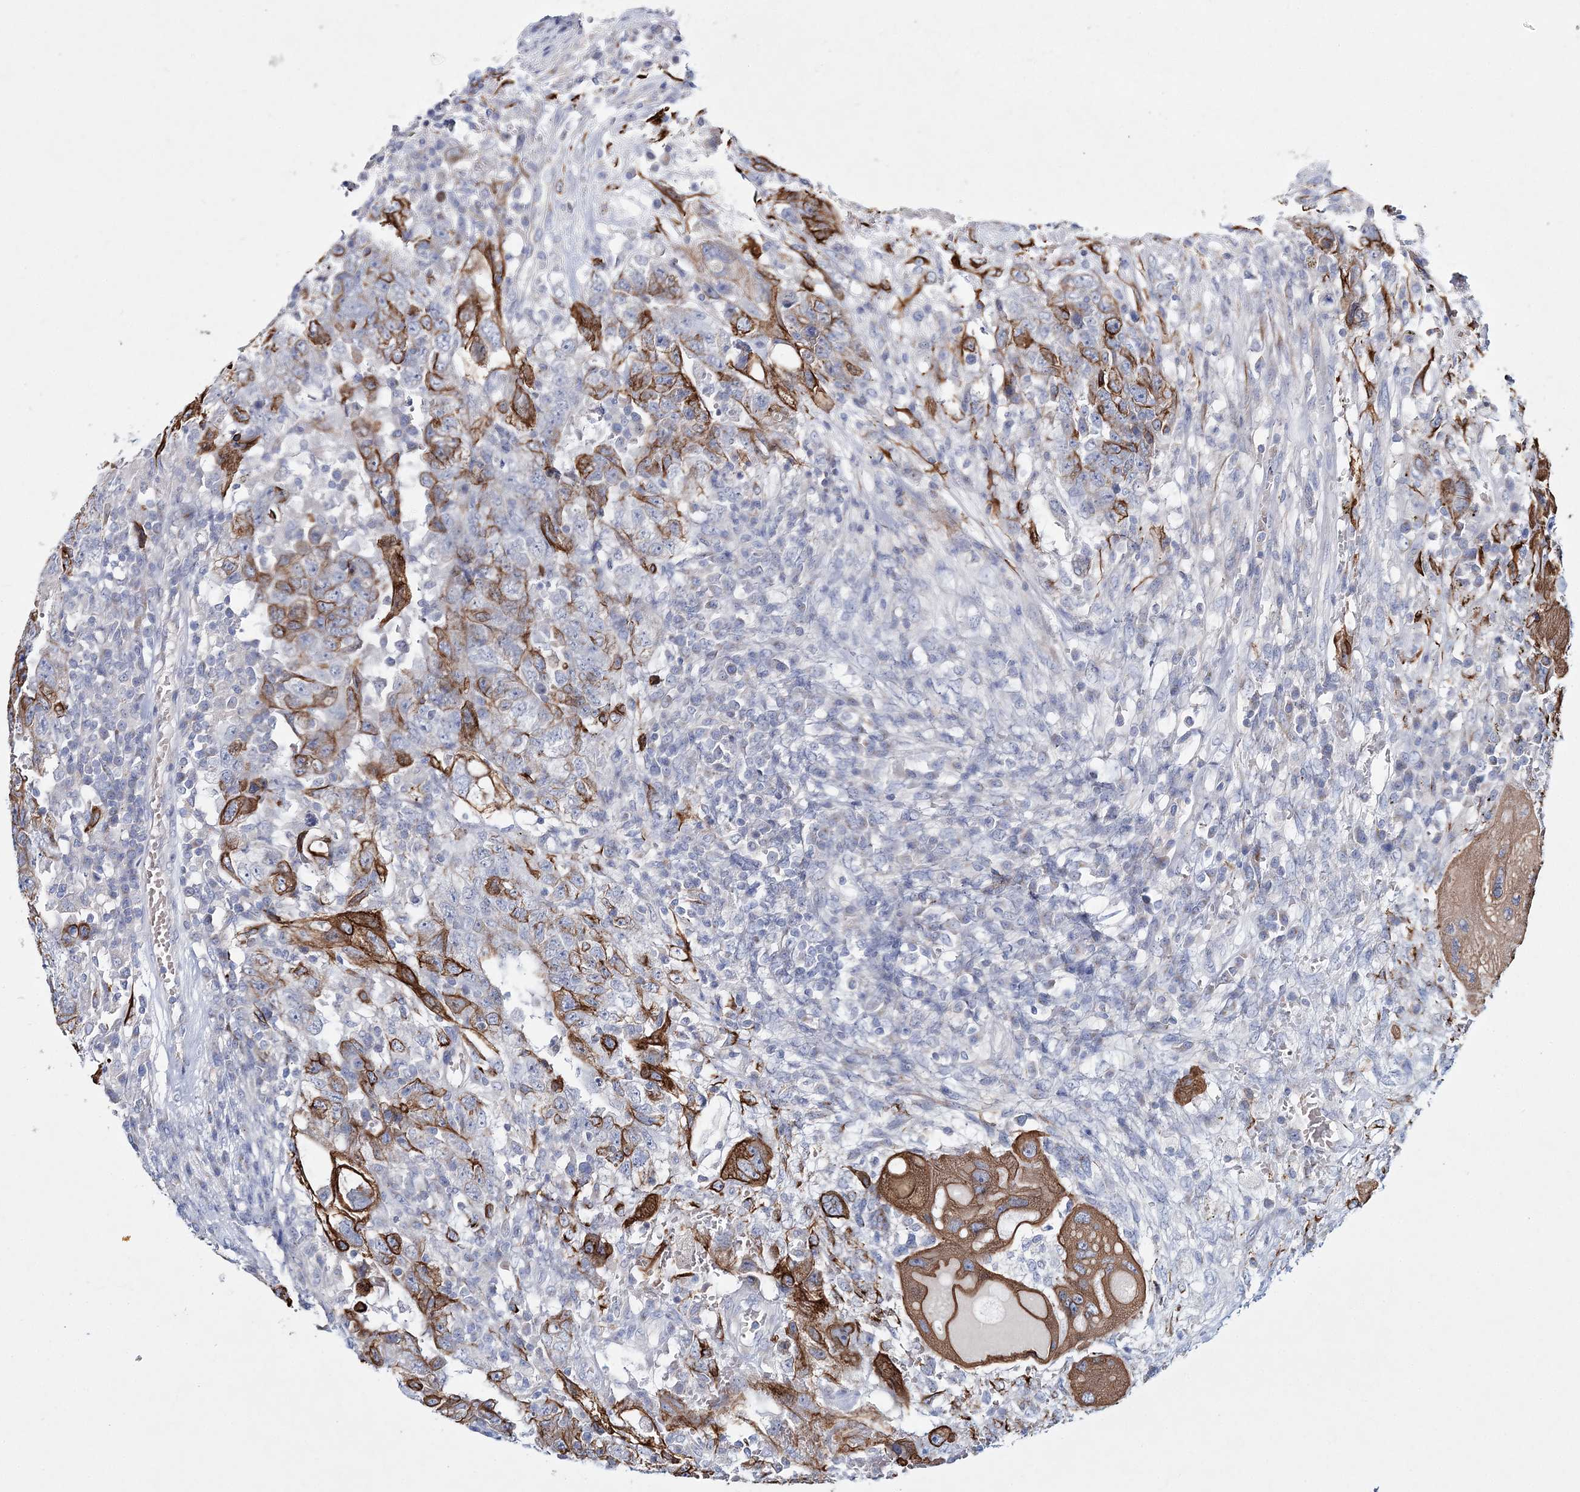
{"staining": {"intensity": "strong", "quantity": "25%-75%", "location": "cytoplasmic/membranous"}, "tissue": "testis cancer", "cell_type": "Tumor cells", "image_type": "cancer", "snomed": [{"axis": "morphology", "description": "Carcinoma, Embryonal, NOS"}, {"axis": "topography", "description": "Testis"}], "caption": "Brown immunohistochemical staining in human testis embryonal carcinoma exhibits strong cytoplasmic/membranous staining in about 25%-75% of tumor cells.", "gene": "ADGRL1", "patient": {"sex": "male", "age": 26}}